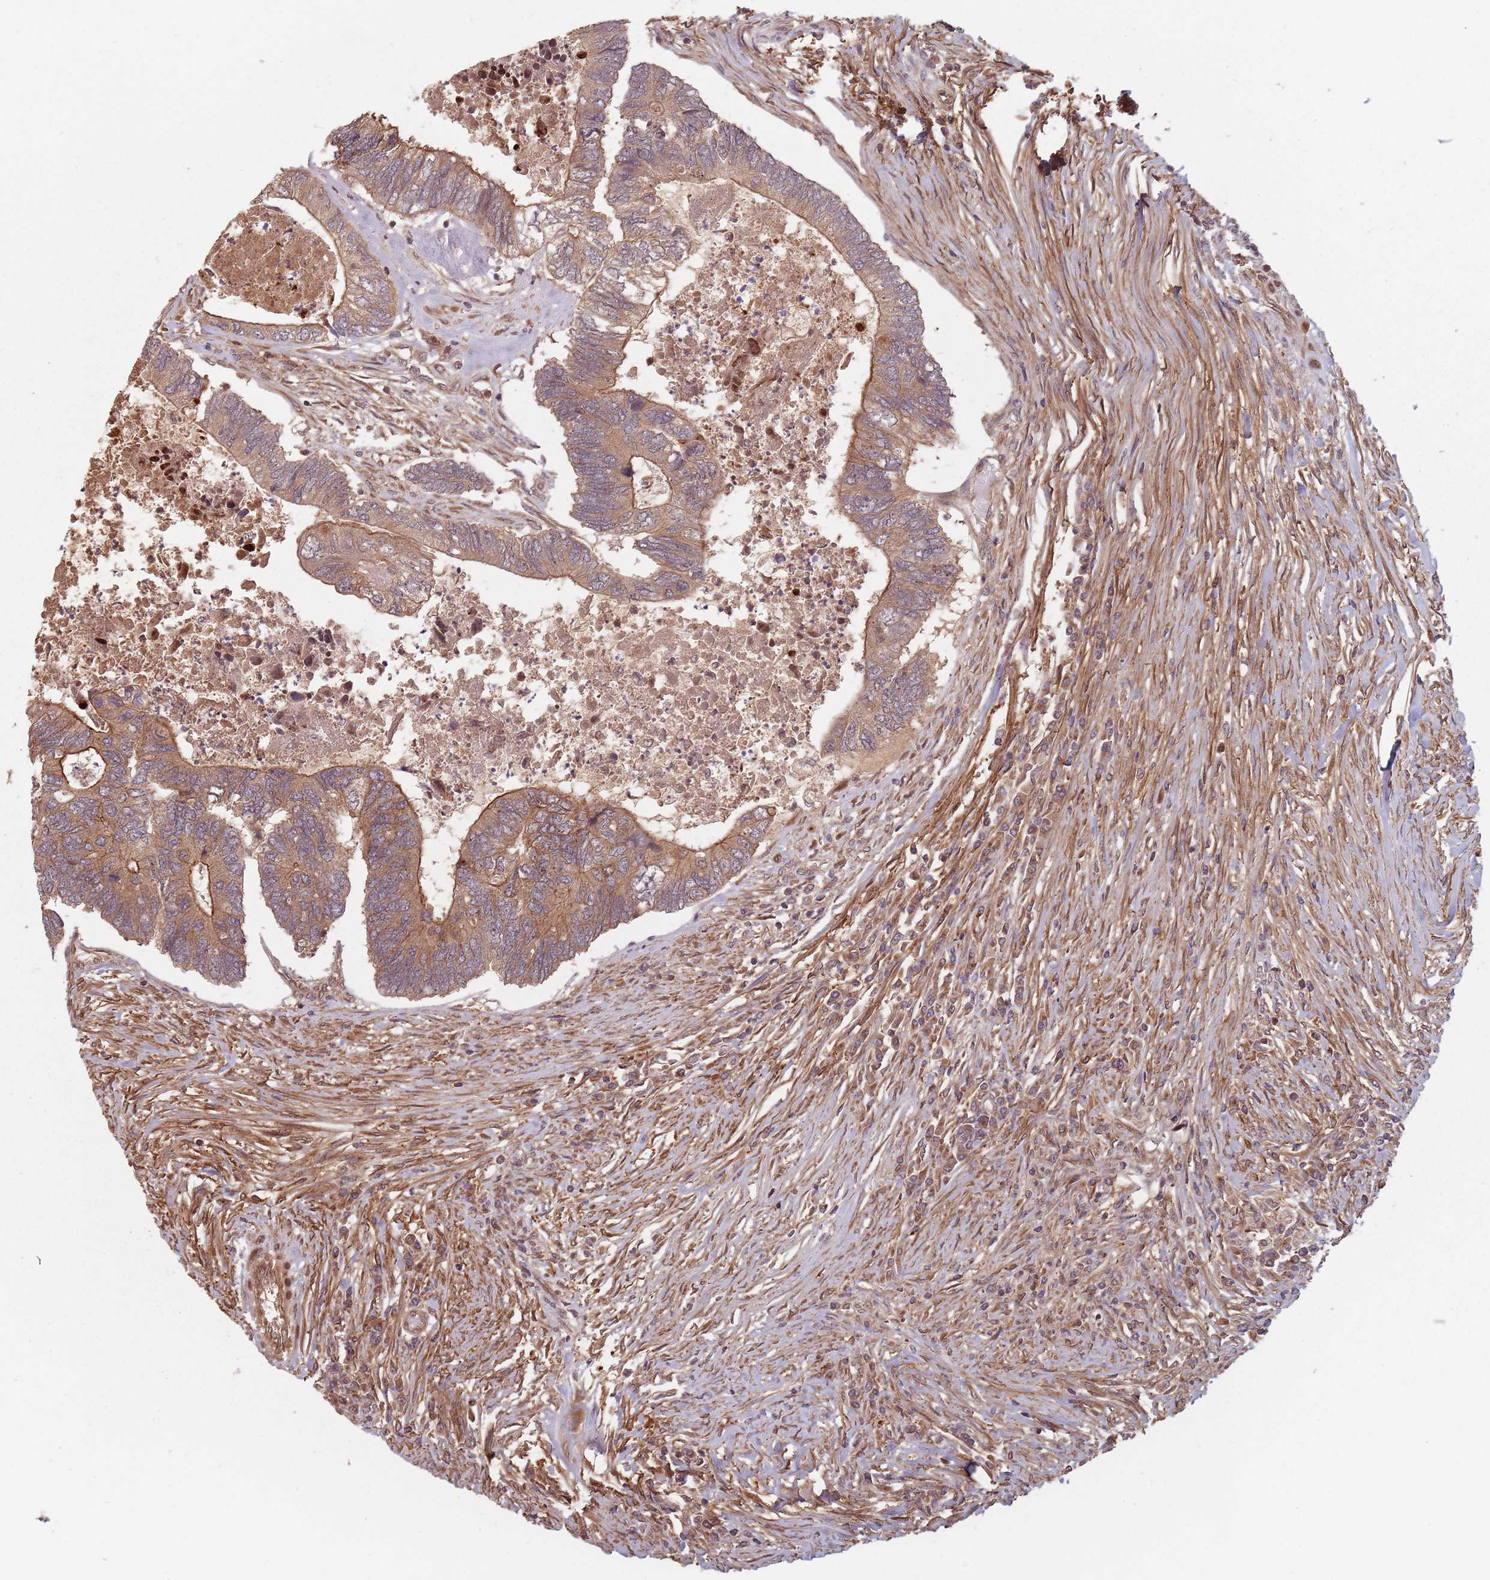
{"staining": {"intensity": "moderate", "quantity": ">75%", "location": "cytoplasmic/membranous"}, "tissue": "colorectal cancer", "cell_type": "Tumor cells", "image_type": "cancer", "snomed": [{"axis": "morphology", "description": "Adenocarcinoma, NOS"}, {"axis": "topography", "description": "Colon"}], "caption": "IHC (DAB (3,3'-diaminobenzidine)) staining of colorectal cancer exhibits moderate cytoplasmic/membranous protein expression in about >75% of tumor cells.", "gene": "C3orf14", "patient": {"sex": "female", "age": 67}}